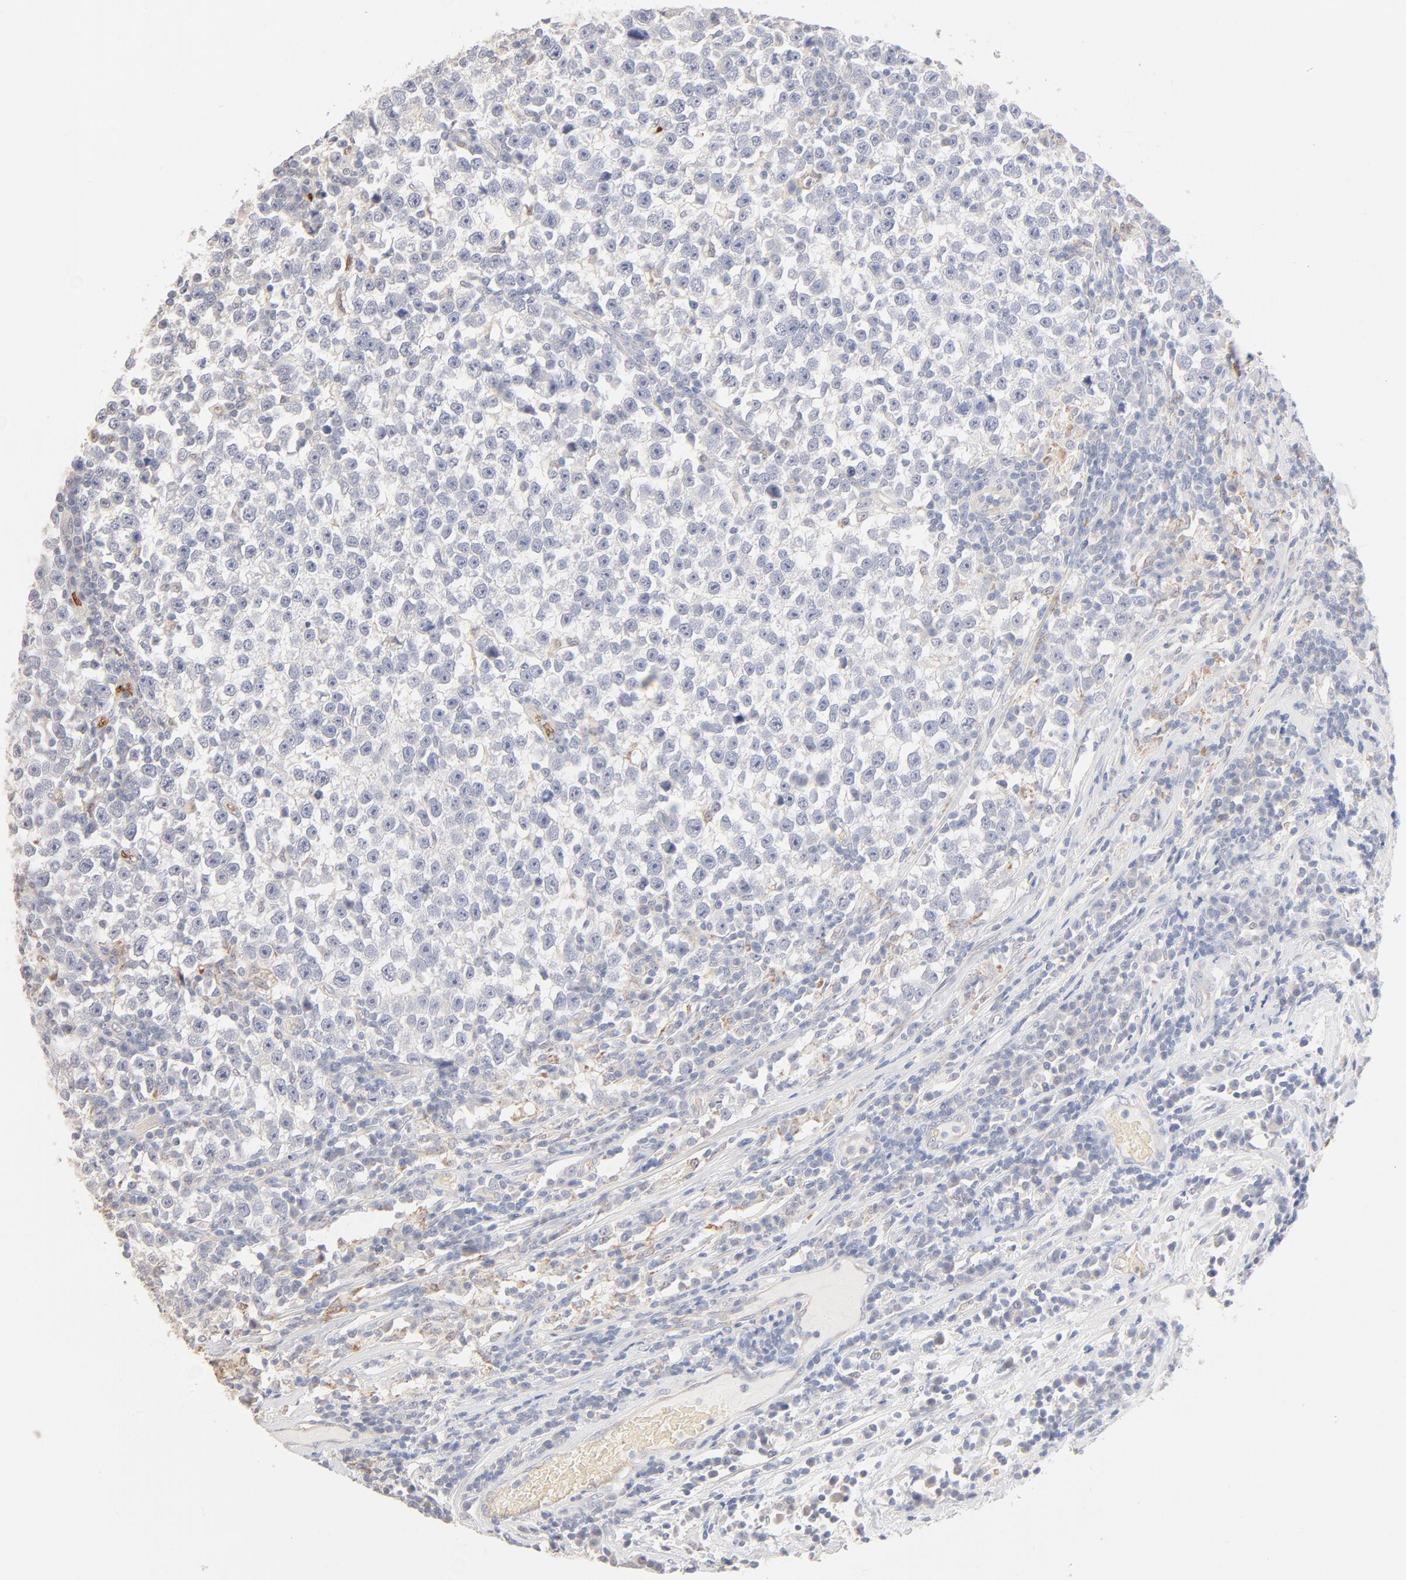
{"staining": {"intensity": "negative", "quantity": "none", "location": "none"}, "tissue": "testis cancer", "cell_type": "Tumor cells", "image_type": "cancer", "snomed": [{"axis": "morphology", "description": "Seminoma, NOS"}, {"axis": "topography", "description": "Testis"}], "caption": "This is an immunohistochemistry (IHC) photomicrograph of human testis cancer. There is no positivity in tumor cells.", "gene": "SPTB", "patient": {"sex": "male", "age": 43}}